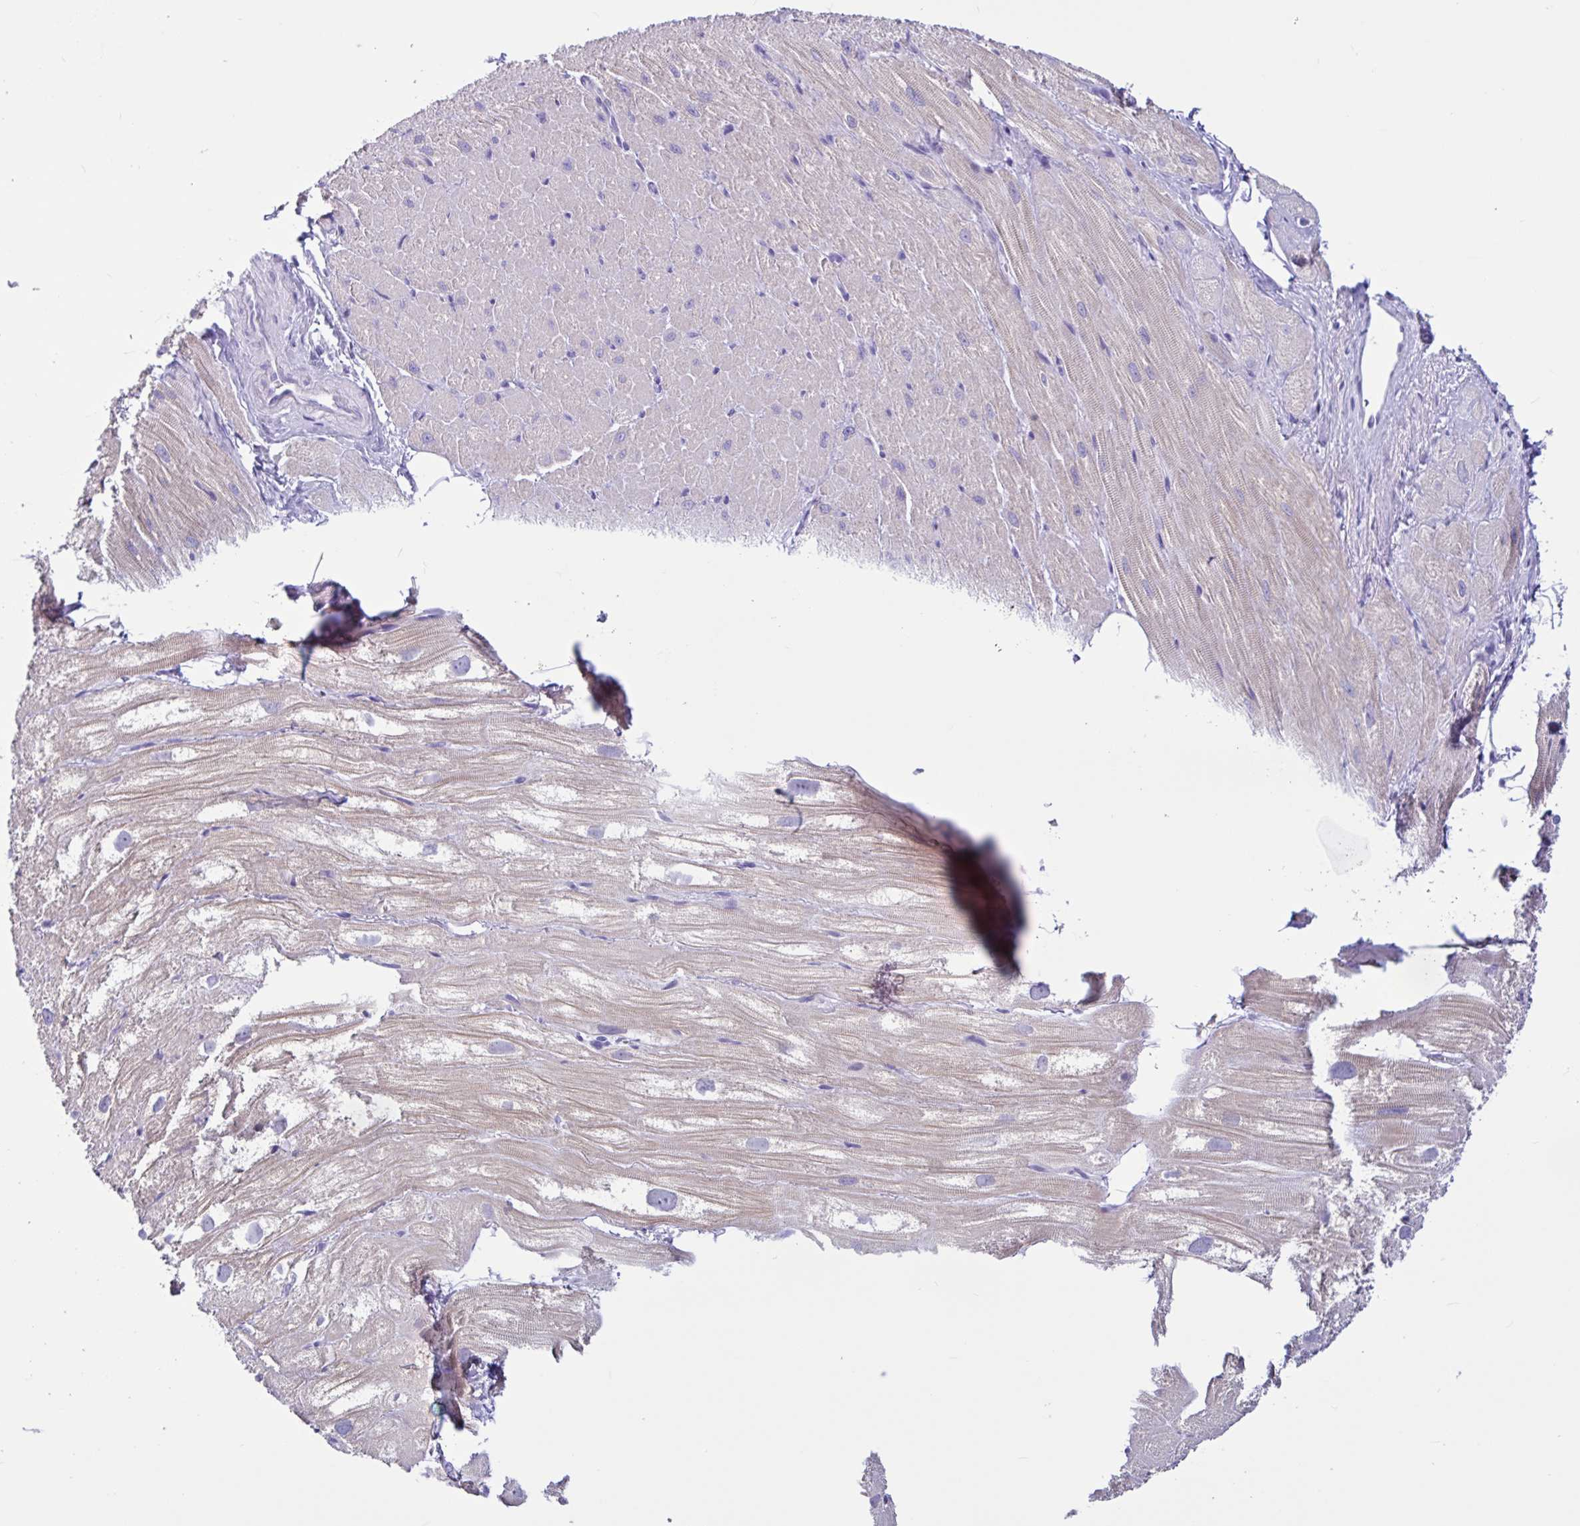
{"staining": {"intensity": "weak", "quantity": "25%-75%", "location": "cytoplasmic/membranous"}, "tissue": "heart muscle", "cell_type": "Cardiomyocytes", "image_type": "normal", "snomed": [{"axis": "morphology", "description": "Normal tissue, NOS"}, {"axis": "topography", "description": "Heart"}], "caption": "Protein staining of normal heart muscle displays weak cytoplasmic/membranous staining in about 25%-75% of cardiomyocytes.", "gene": "CYP19A1", "patient": {"sex": "male", "age": 62}}